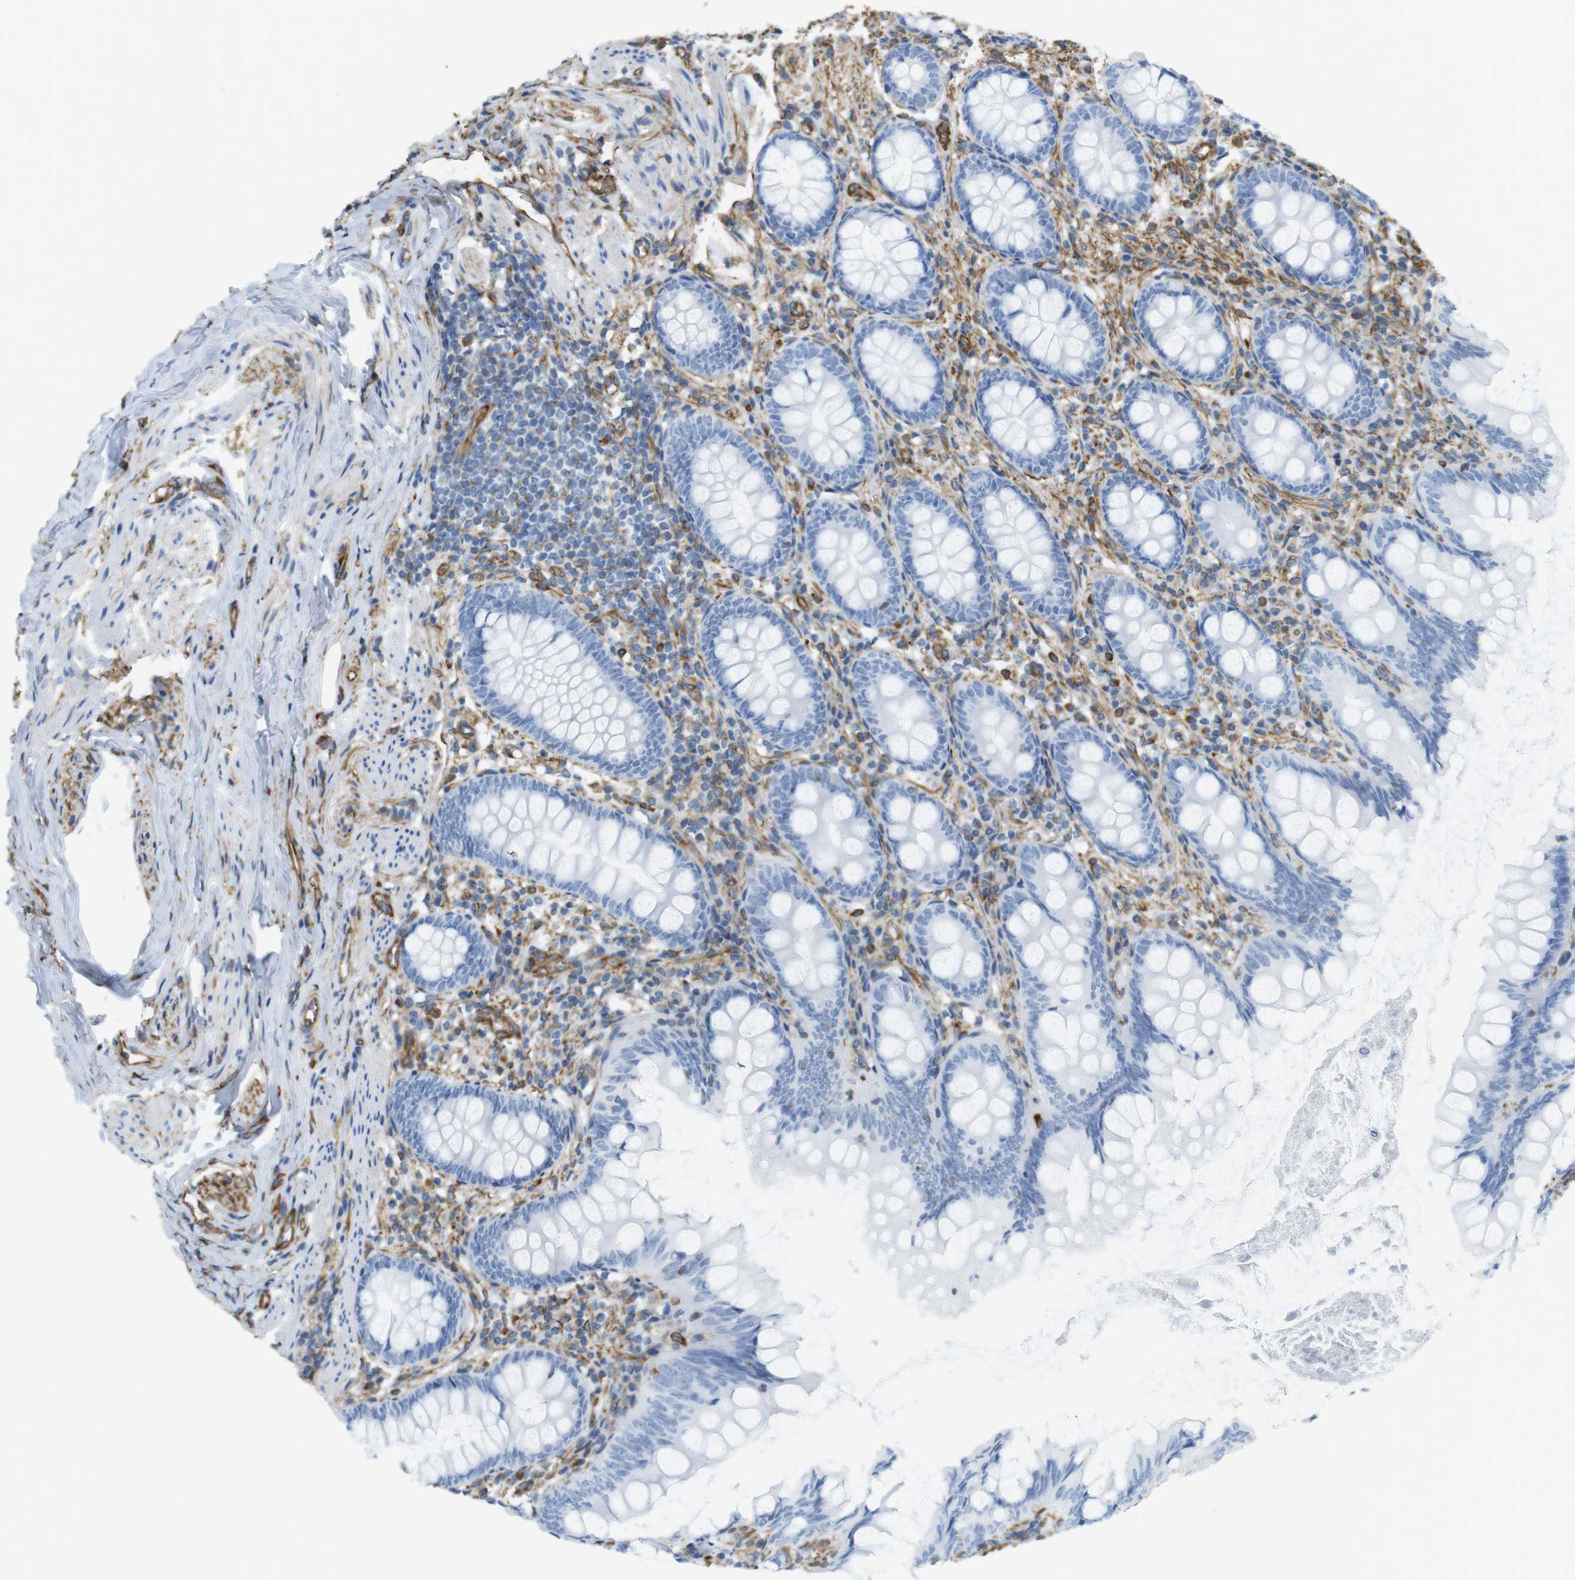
{"staining": {"intensity": "negative", "quantity": "none", "location": "none"}, "tissue": "appendix", "cell_type": "Glandular cells", "image_type": "normal", "snomed": [{"axis": "morphology", "description": "Normal tissue, NOS"}, {"axis": "topography", "description": "Appendix"}], "caption": "Glandular cells are negative for brown protein staining in normal appendix.", "gene": "MS4A10", "patient": {"sex": "female", "age": 77}}